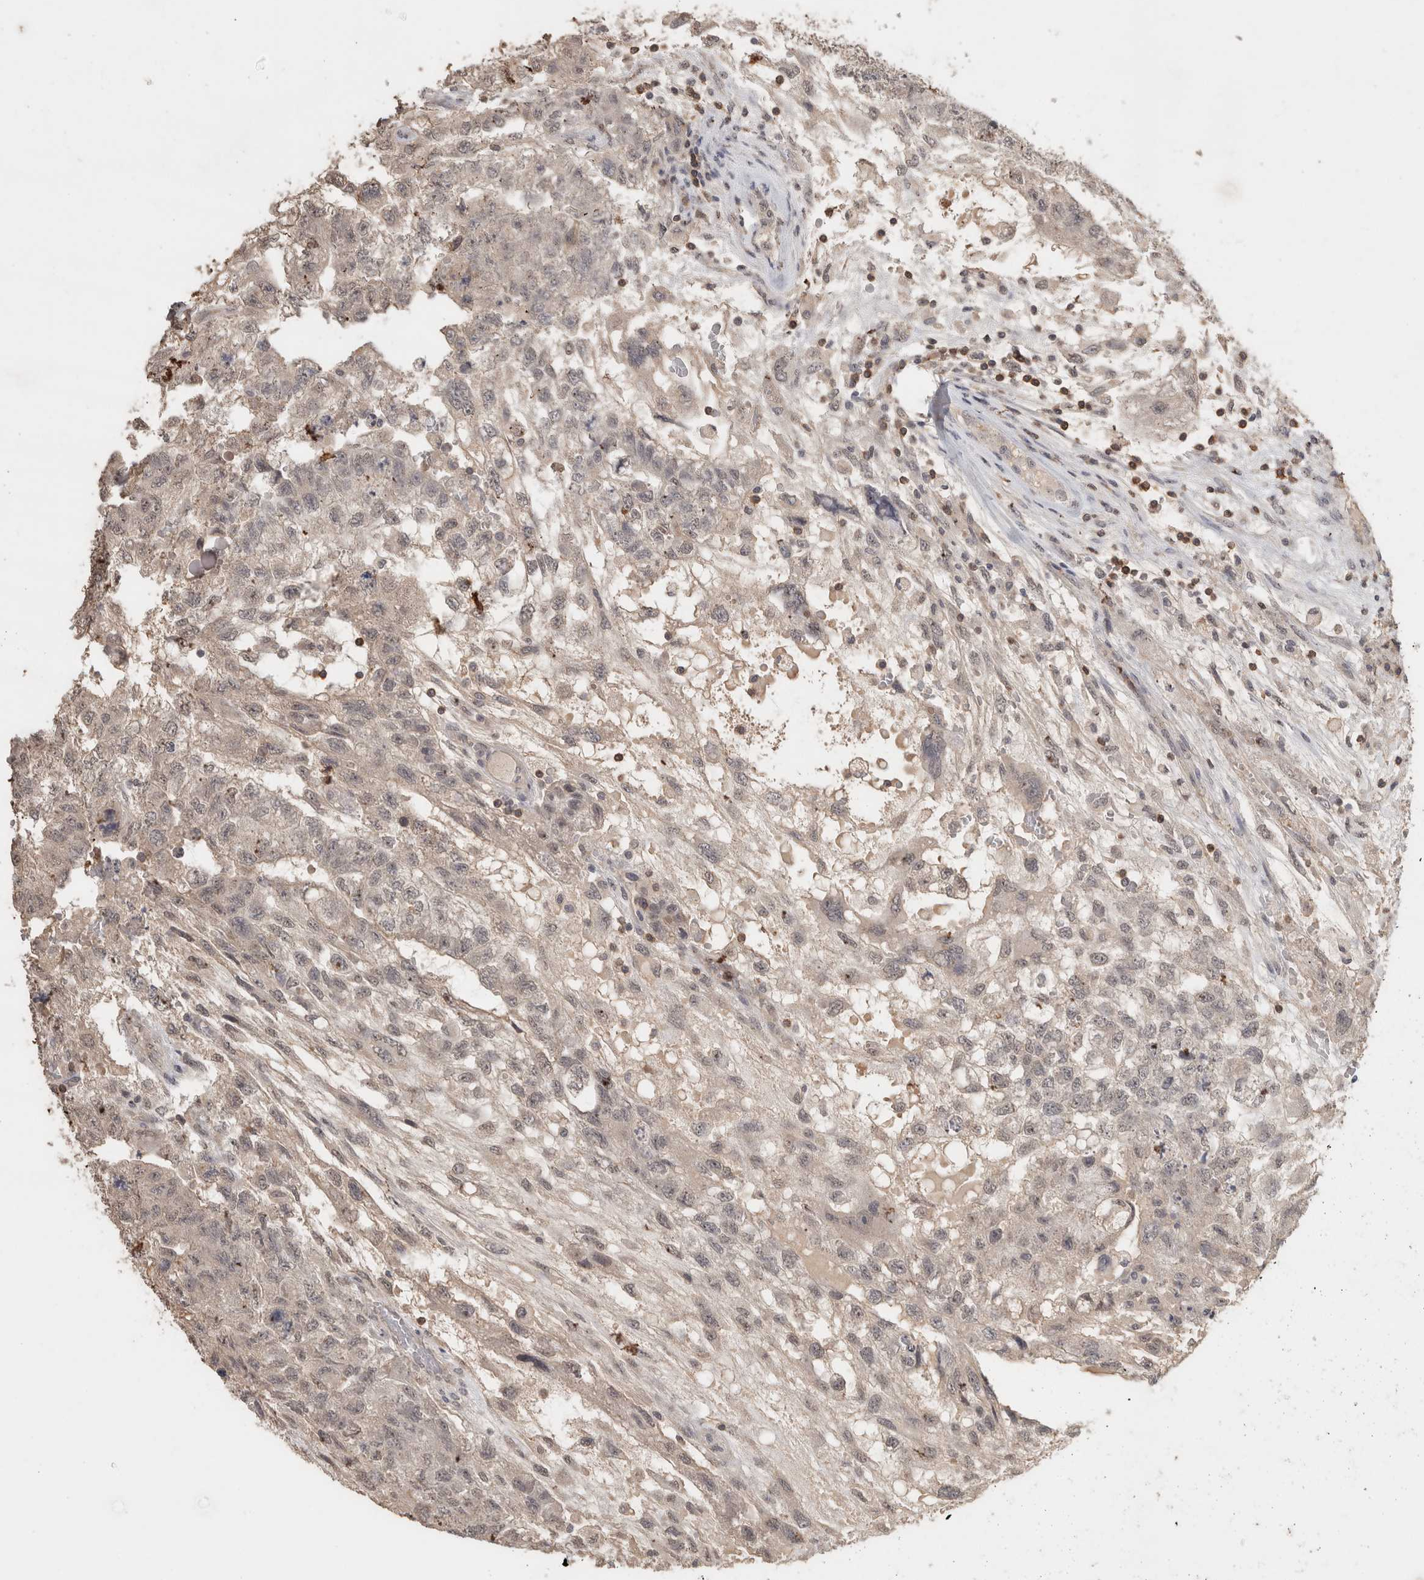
{"staining": {"intensity": "negative", "quantity": "none", "location": "none"}, "tissue": "testis cancer", "cell_type": "Tumor cells", "image_type": "cancer", "snomed": [{"axis": "morphology", "description": "Carcinoma, Embryonal, NOS"}, {"axis": "topography", "description": "Testis"}], "caption": "A high-resolution histopathology image shows IHC staining of testis cancer, which displays no significant staining in tumor cells.", "gene": "TRAT1", "patient": {"sex": "male", "age": 36}}